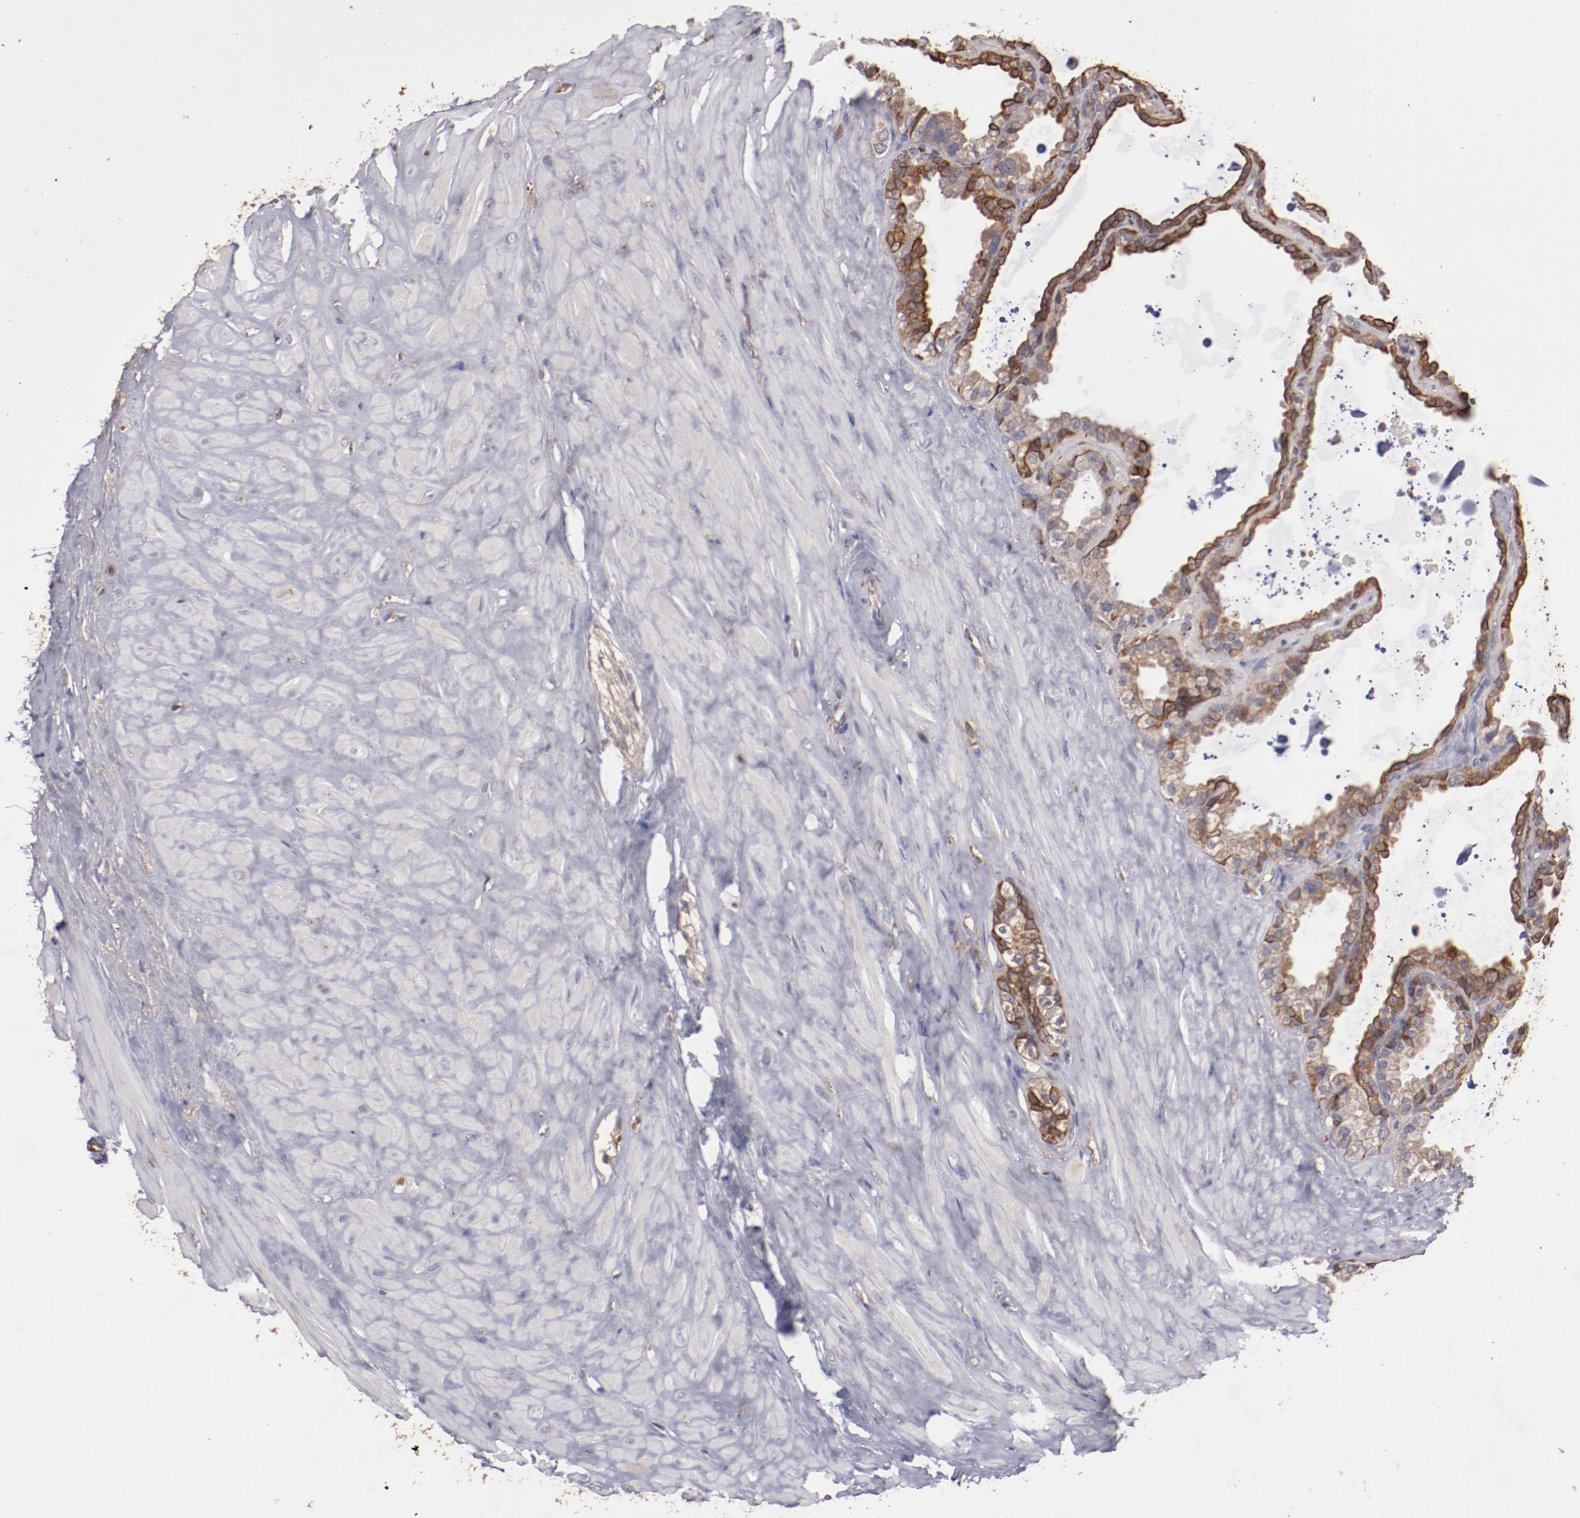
{"staining": {"intensity": "moderate", "quantity": ">75%", "location": "cytoplasmic/membranous"}, "tissue": "seminal vesicle", "cell_type": "Glandular cells", "image_type": "normal", "snomed": [{"axis": "morphology", "description": "Normal tissue, NOS"}, {"axis": "morphology", "description": "Inflammation, NOS"}, {"axis": "topography", "description": "Urinary bladder"}, {"axis": "topography", "description": "Prostate"}, {"axis": "topography", "description": "Seminal veicle"}], "caption": "Immunohistochemistry staining of normal seminal vesicle, which exhibits medium levels of moderate cytoplasmic/membranous positivity in about >75% of glandular cells indicating moderate cytoplasmic/membranous protein staining. The staining was performed using DAB (brown) for protein detection and nuclei were counterstained in hematoxylin (blue).", "gene": "SRRD", "patient": {"sex": "male", "age": 82}}